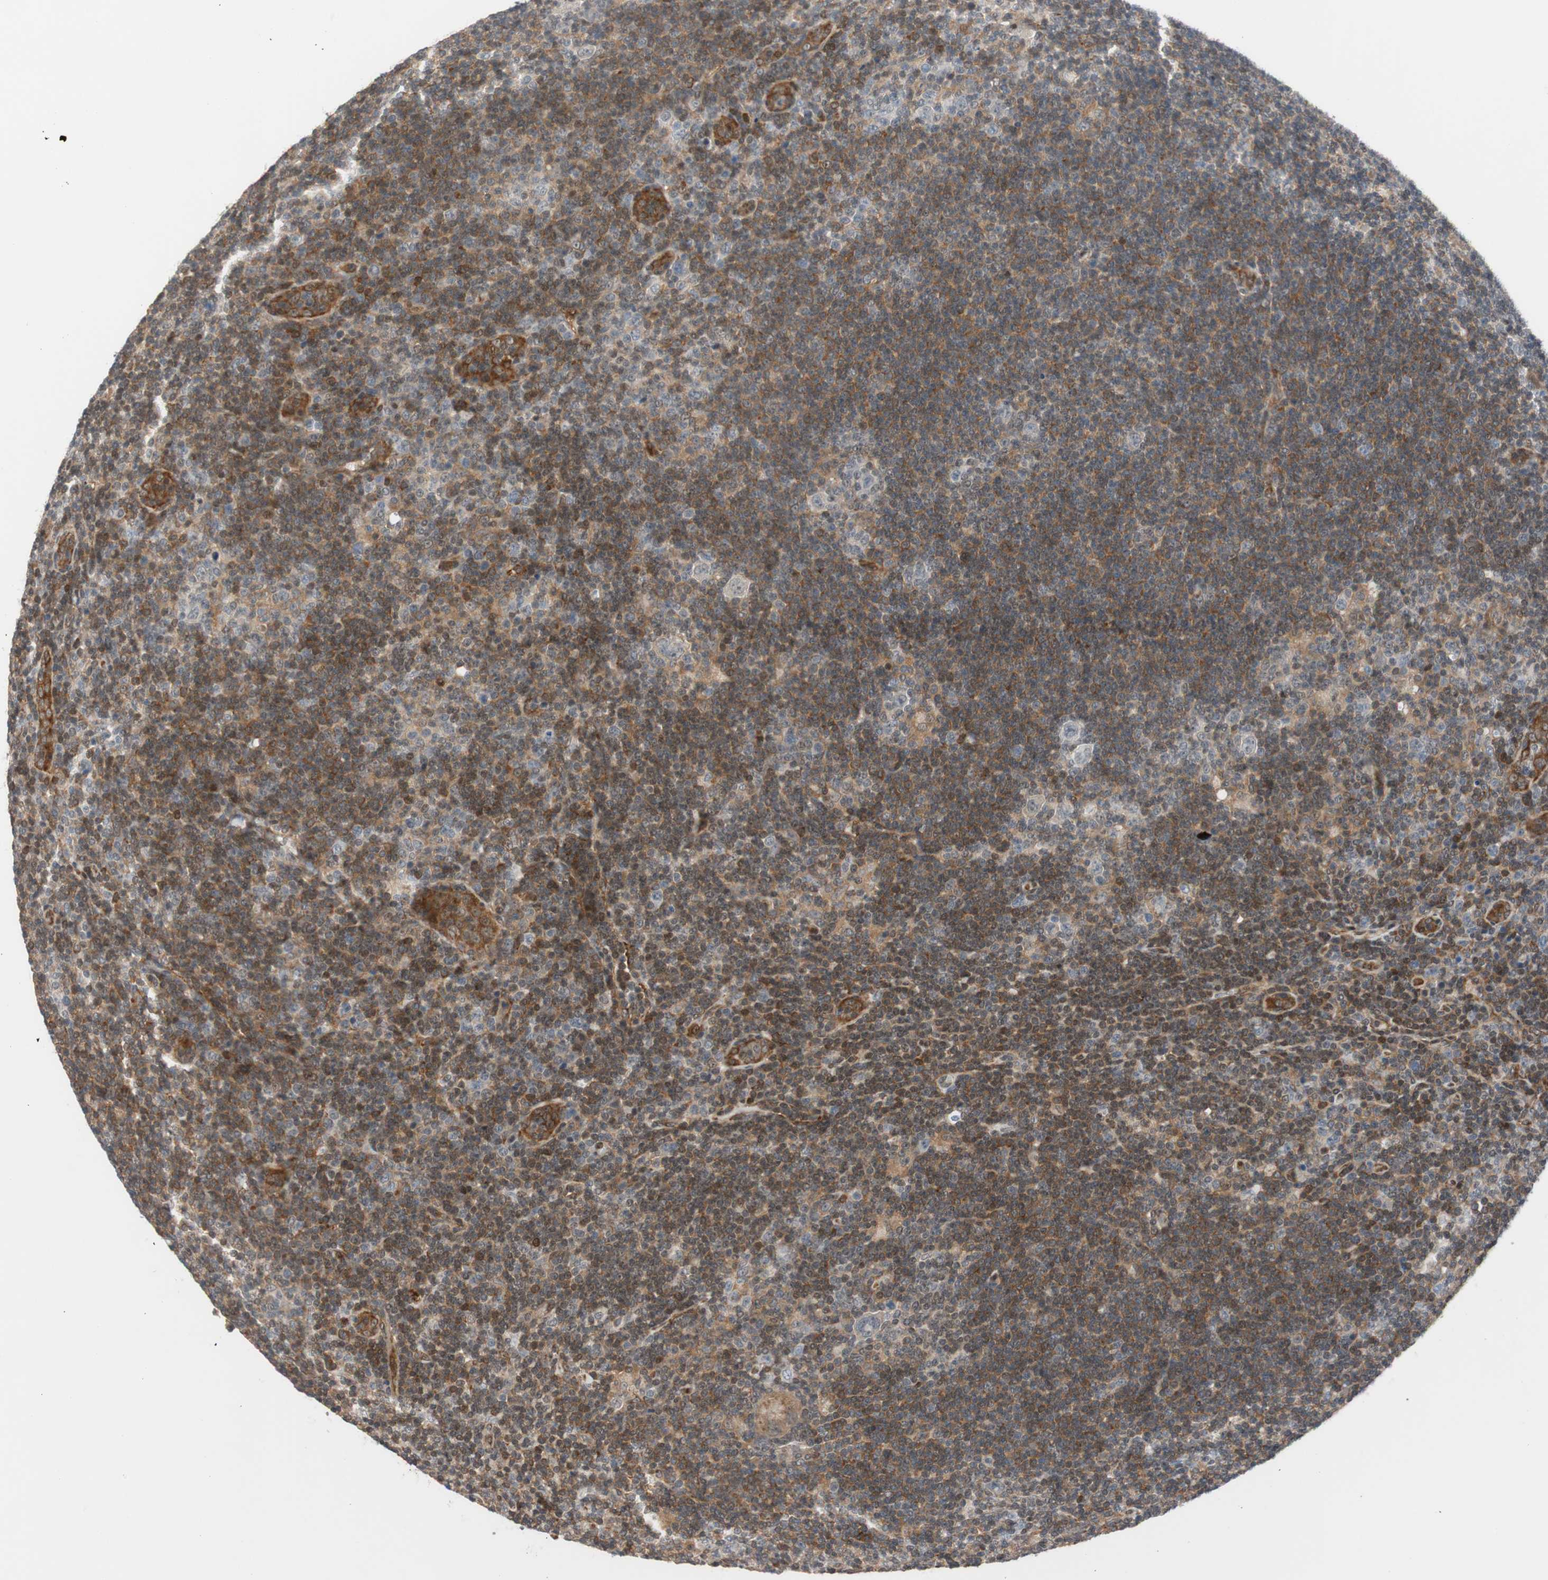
{"staining": {"intensity": "strong", "quantity": ">75%", "location": "cytoplasmic/membranous"}, "tissue": "lymphoma", "cell_type": "Tumor cells", "image_type": "cancer", "snomed": [{"axis": "morphology", "description": "Hodgkin's disease, NOS"}, {"axis": "topography", "description": "Lymph node"}], "caption": "An image of human lymphoma stained for a protein demonstrates strong cytoplasmic/membranous brown staining in tumor cells.", "gene": "ZNF512B", "patient": {"sex": "female", "age": 57}}